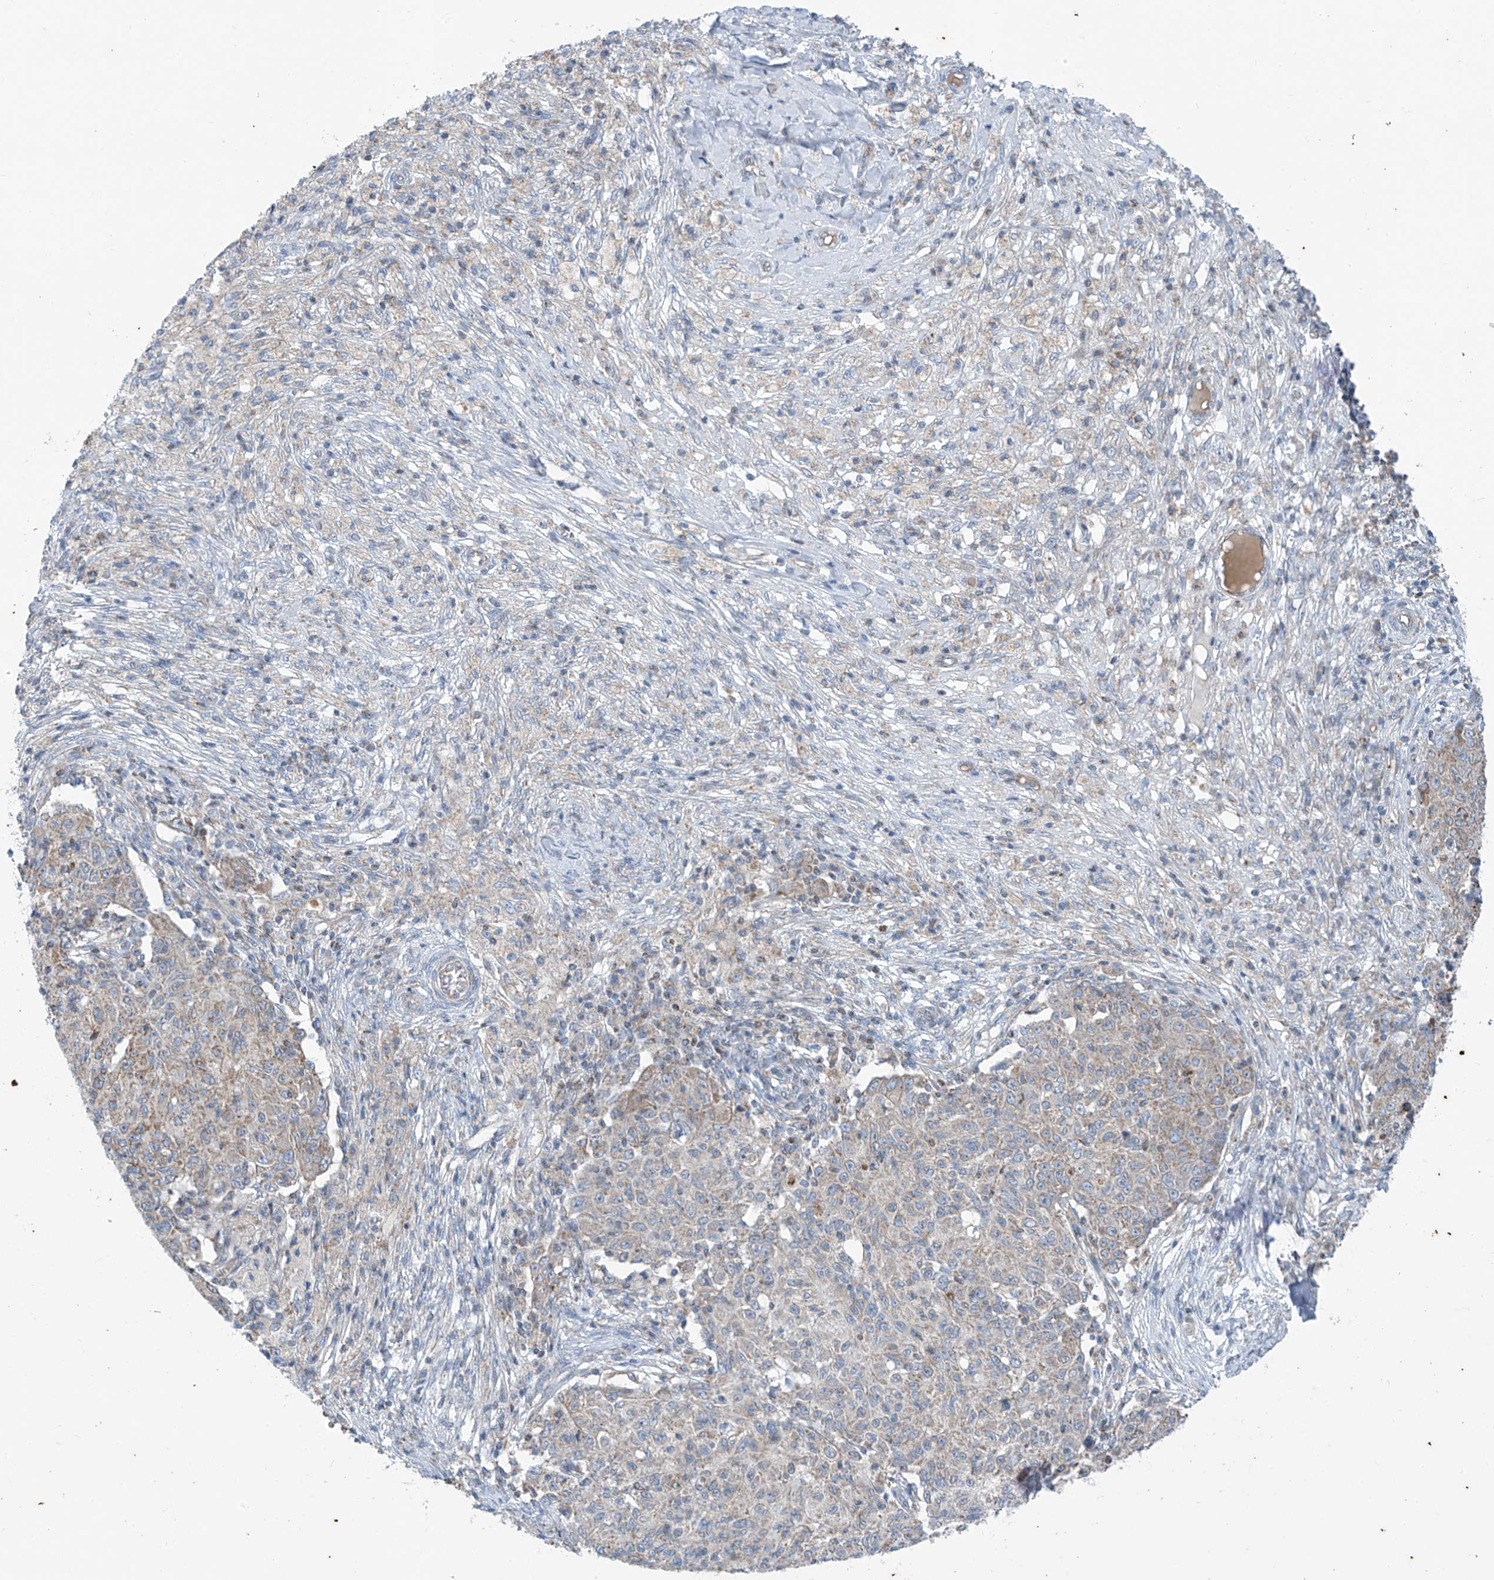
{"staining": {"intensity": "weak", "quantity": "<25%", "location": "cytoplasmic/membranous"}, "tissue": "ovarian cancer", "cell_type": "Tumor cells", "image_type": "cancer", "snomed": [{"axis": "morphology", "description": "Carcinoma, endometroid"}, {"axis": "topography", "description": "Ovary"}], "caption": "Histopathology image shows no significant protein positivity in tumor cells of ovarian cancer (endometroid carcinoma). The staining was performed using DAB (3,3'-diaminobenzidine) to visualize the protein expression in brown, while the nuclei were stained in blue with hematoxylin (Magnification: 20x).", "gene": "EOMES", "patient": {"sex": "female", "age": 42}}